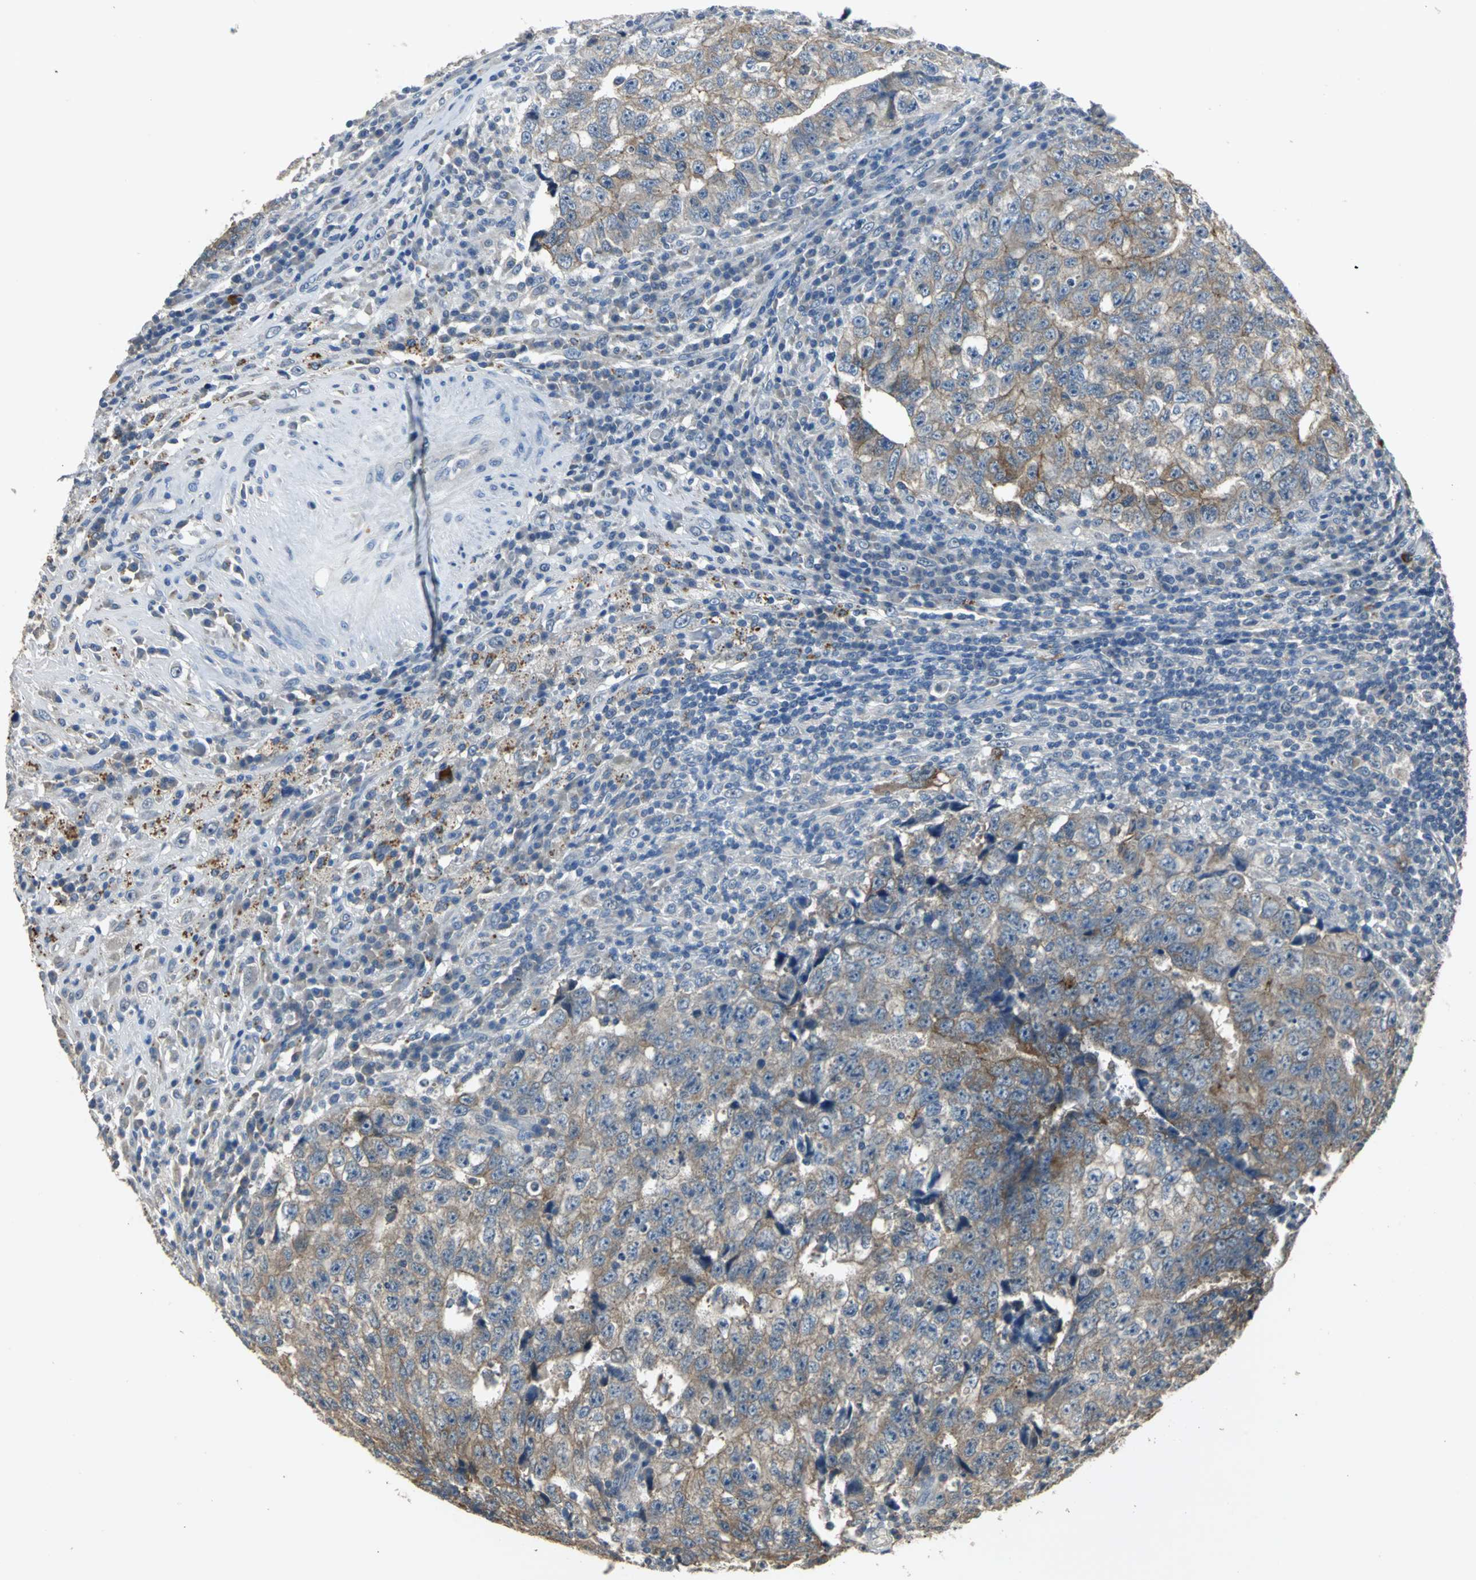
{"staining": {"intensity": "weak", "quantity": ">75%", "location": "cytoplasmic/membranous"}, "tissue": "testis cancer", "cell_type": "Tumor cells", "image_type": "cancer", "snomed": [{"axis": "morphology", "description": "Necrosis, NOS"}, {"axis": "morphology", "description": "Carcinoma, Embryonal, NOS"}, {"axis": "topography", "description": "Testis"}], "caption": "Tumor cells exhibit low levels of weak cytoplasmic/membranous positivity in about >75% of cells in testis cancer (embryonal carcinoma).", "gene": "OCLN", "patient": {"sex": "male", "age": 19}}